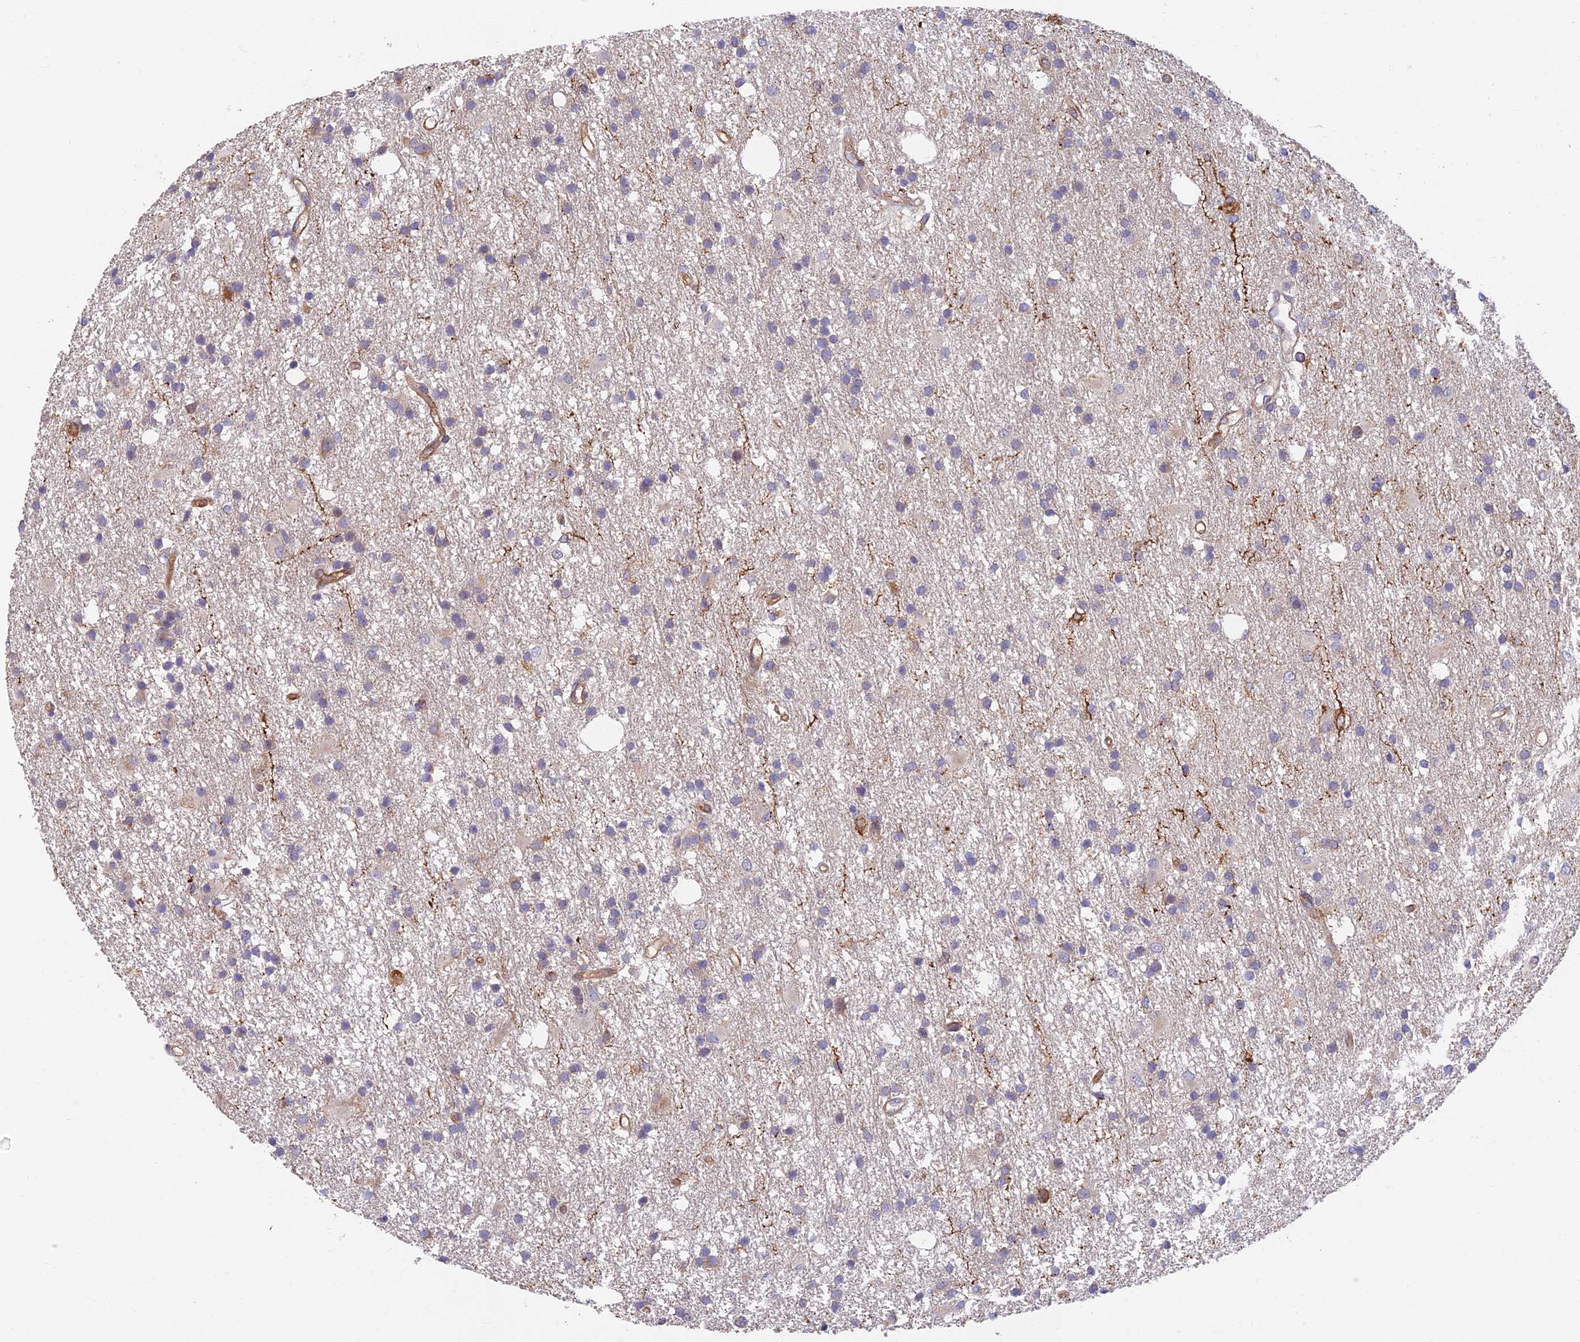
{"staining": {"intensity": "negative", "quantity": "none", "location": "none"}, "tissue": "glioma", "cell_type": "Tumor cells", "image_type": "cancer", "snomed": [{"axis": "morphology", "description": "Glioma, malignant, High grade"}, {"axis": "topography", "description": "Brain"}], "caption": "Photomicrograph shows no significant protein staining in tumor cells of high-grade glioma (malignant).", "gene": "RHBDL2", "patient": {"sex": "male", "age": 77}}